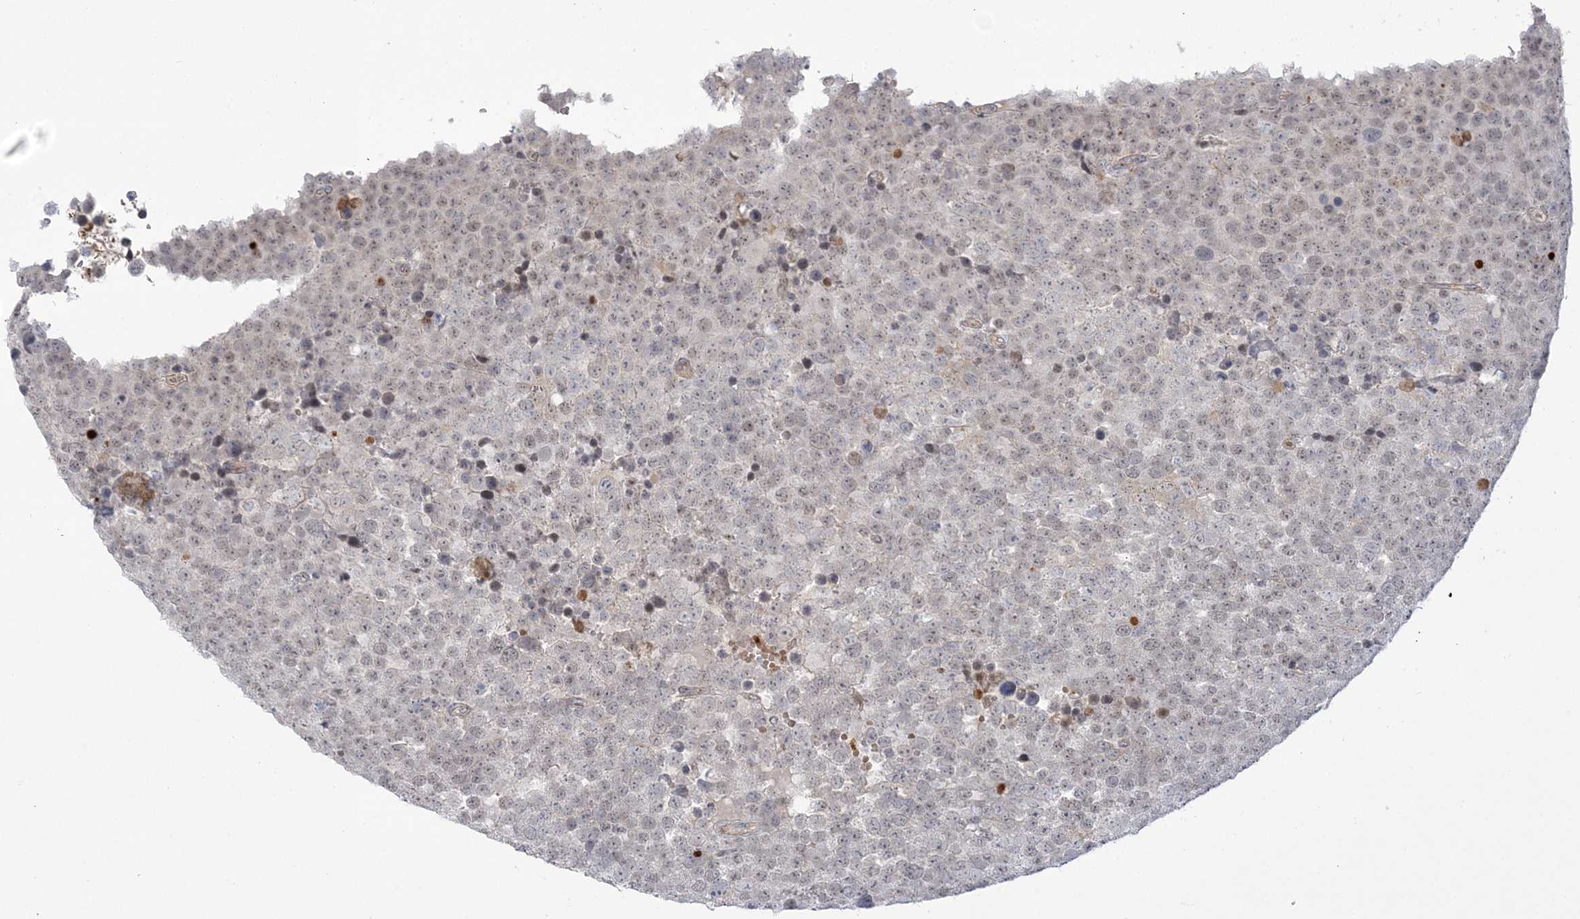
{"staining": {"intensity": "negative", "quantity": "none", "location": "none"}, "tissue": "testis cancer", "cell_type": "Tumor cells", "image_type": "cancer", "snomed": [{"axis": "morphology", "description": "Seminoma, NOS"}, {"axis": "topography", "description": "Testis"}], "caption": "Immunohistochemical staining of seminoma (testis) shows no significant positivity in tumor cells.", "gene": "ADAMTS12", "patient": {"sex": "male", "age": 71}}